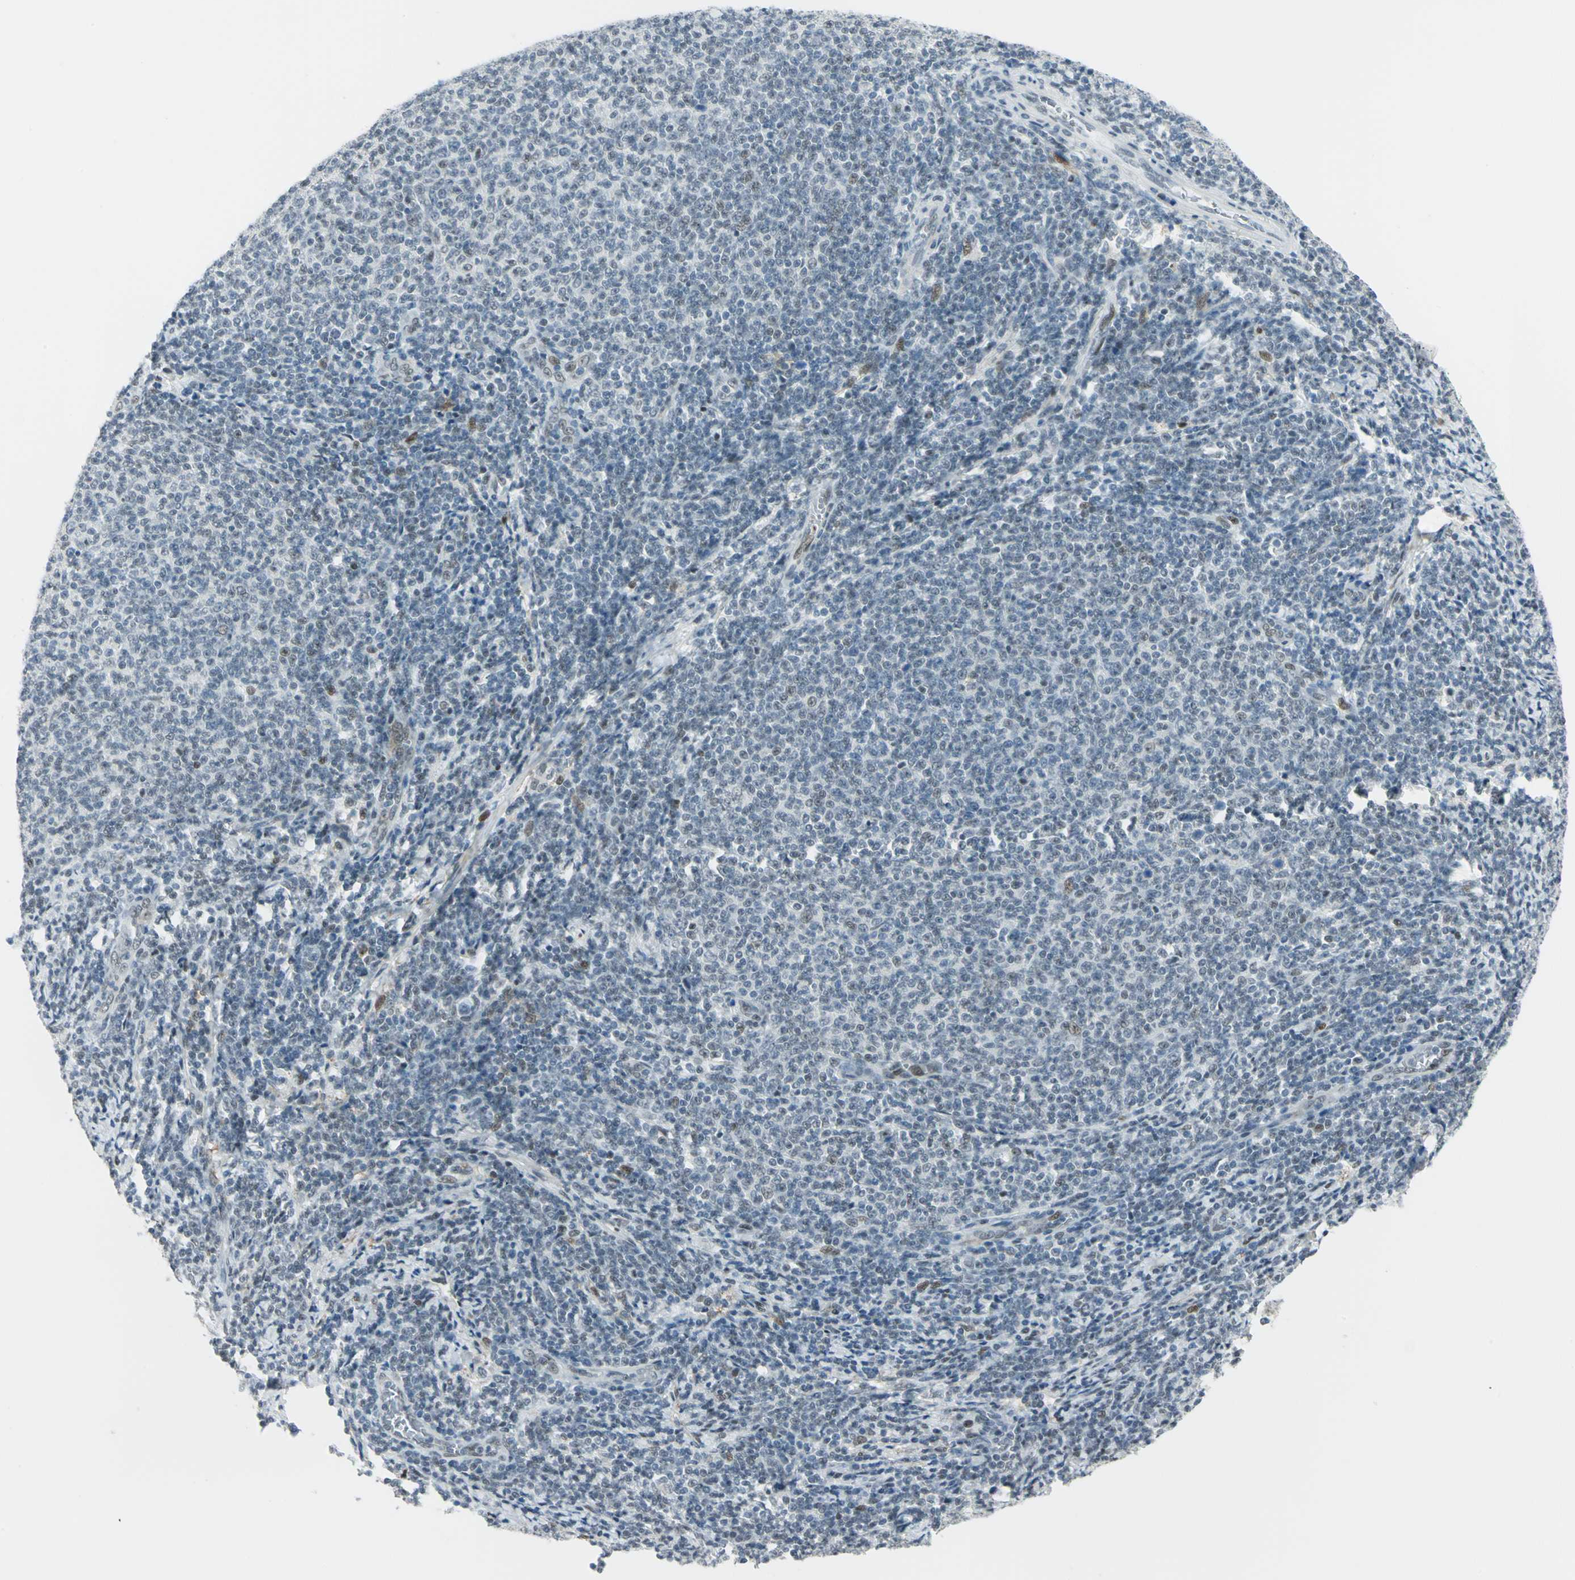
{"staining": {"intensity": "weak", "quantity": "<25%", "location": "nuclear"}, "tissue": "lymphoma", "cell_type": "Tumor cells", "image_type": "cancer", "snomed": [{"axis": "morphology", "description": "Malignant lymphoma, non-Hodgkin's type, Low grade"}, {"axis": "topography", "description": "Lymph node"}], "caption": "A high-resolution micrograph shows IHC staining of low-grade malignant lymphoma, non-Hodgkin's type, which displays no significant staining in tumor cells. Nuclei are stained in blue.", "gene": "MTMR10", "patient": {"sex": "male", "age": 66}}